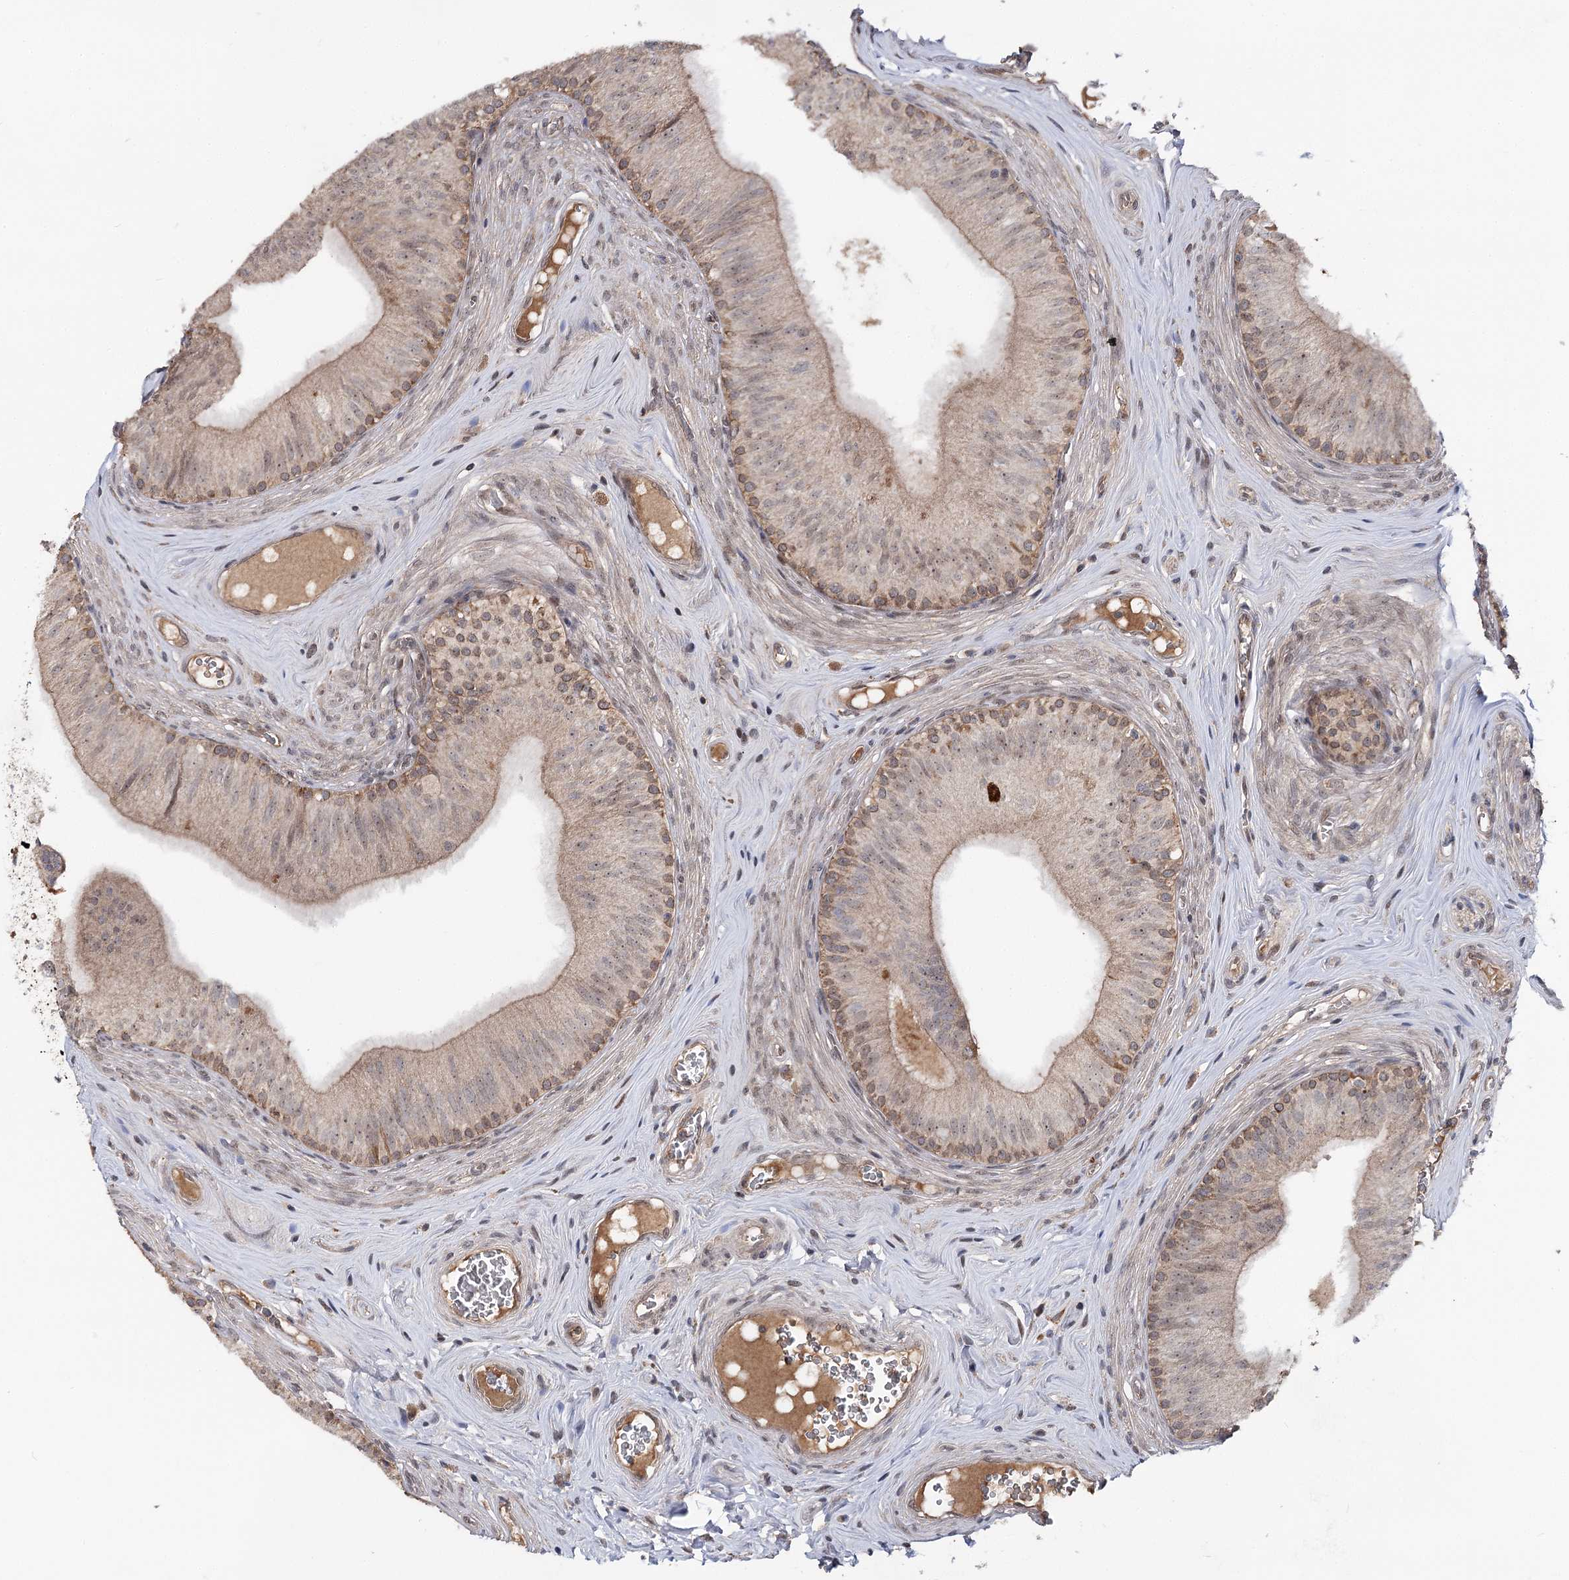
{"staining": {"intensity": "moderate", "quantity": "25%-75%", "location": "cytoplasmic/membranous"}, "tissue": "epididymis", "cell_type": "Glandular cells", "image_type": "normal", "snomed": [{"axis": "morphology", "description": "Normal tissue, NOS"}, {"axis": "topography", "description": "Epididymis"}], "caption": "IHC of benign epididymis reveals medium levels of moderate cytoplasmic/membranous positivity in about 25%-75% of glandular cells.", "gene": "MSANTD2", "patient": {"sex": "male", "age": 46}}